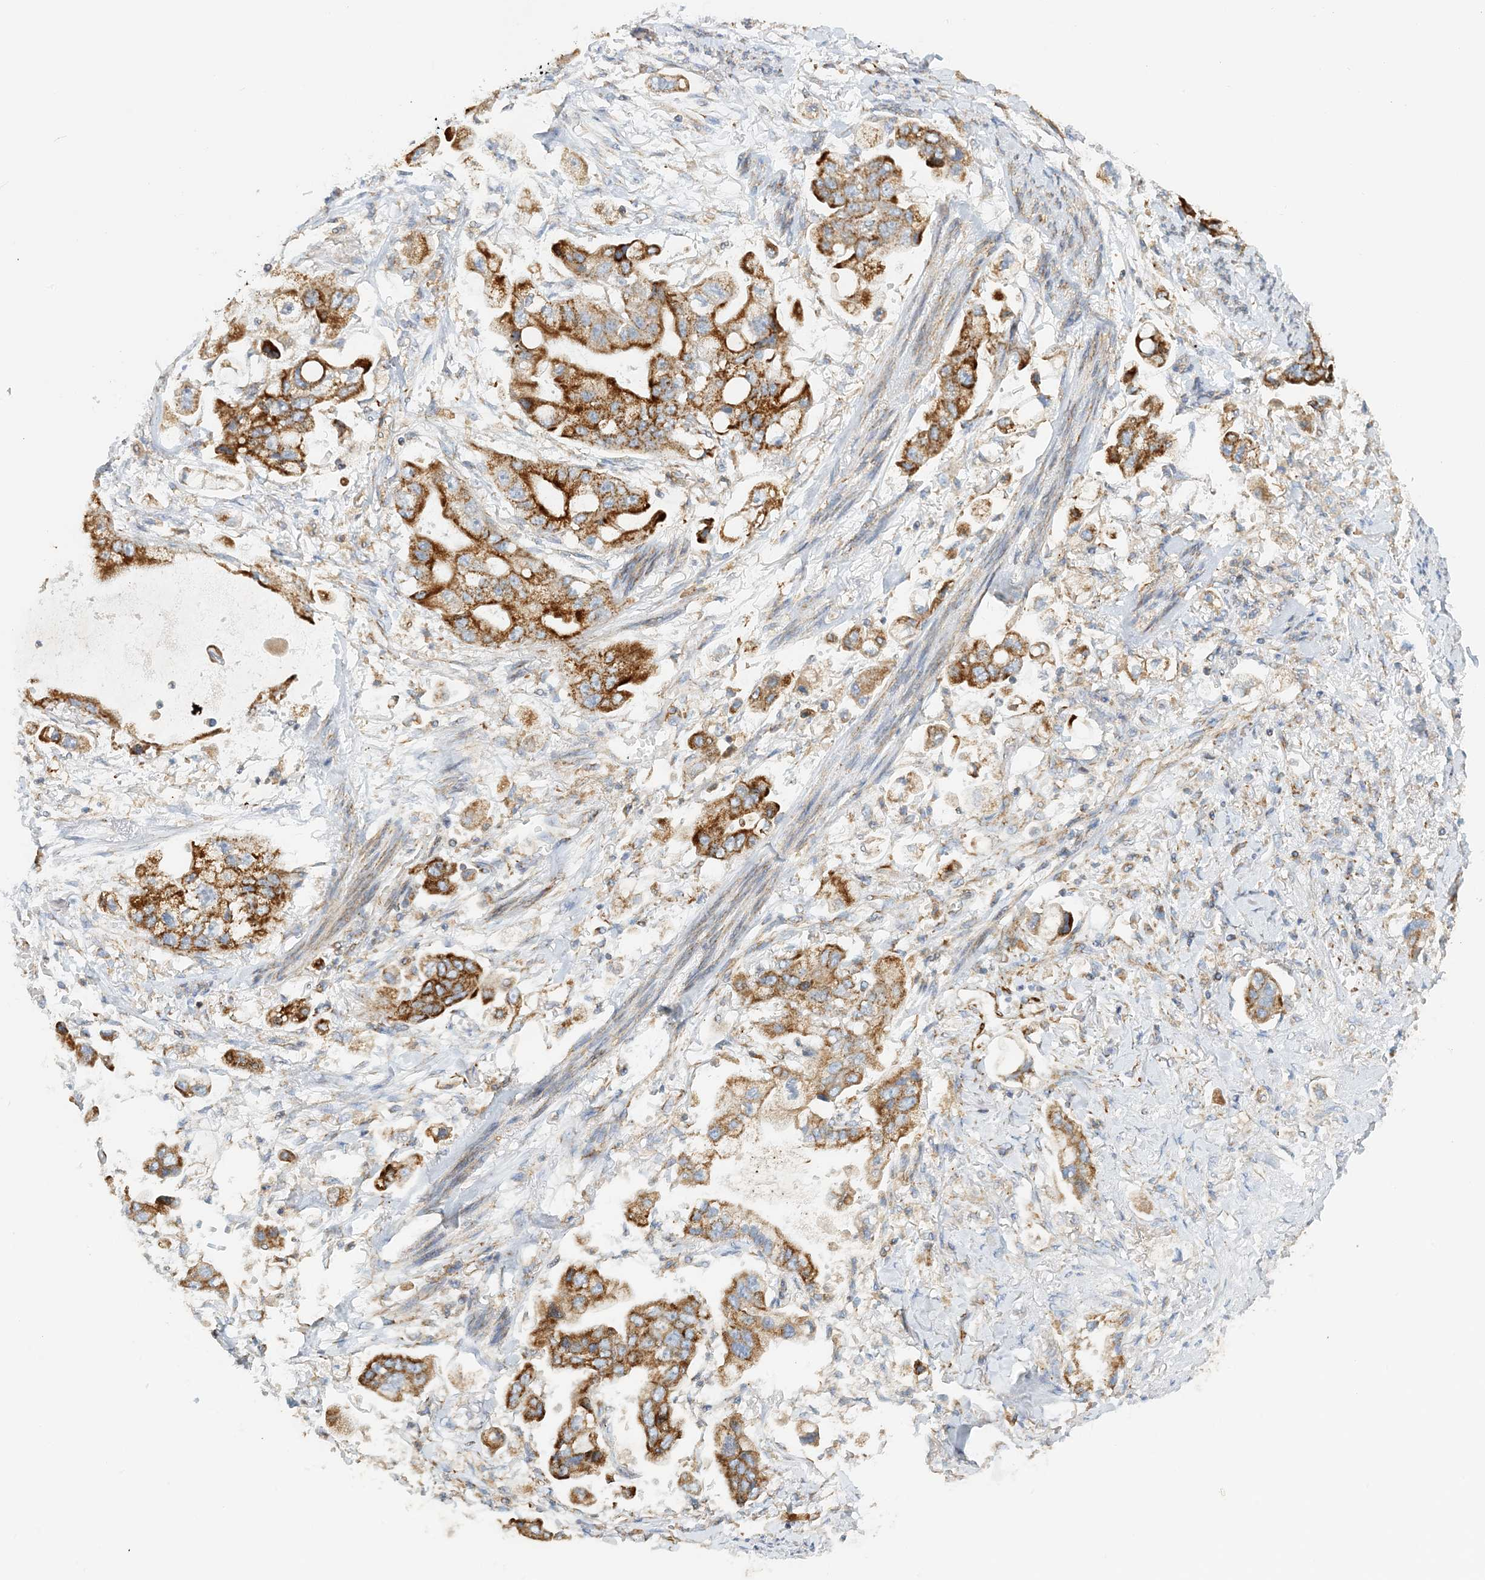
{"staining": {"intensity": "strong", "quantity": ">75%", "location": "cytoplasmic/membranous"}, "tissue": "stomach cancer", "cell_type": "Tumor cells", "image_type": "cancer", "snomed": [{"axis": "morphology", "description": "Adenocarcinoma, NOS"}, {"axis": "topography", "description": "Stomach"}], "caption": "A photomicrograph of stomach adenocarcinoma stained for a protein exhibits strong cytoplasmic/membranous brown staining in tumor cells.", "gene": "COA3", "patient": {"sex": "male", "age": 62}}